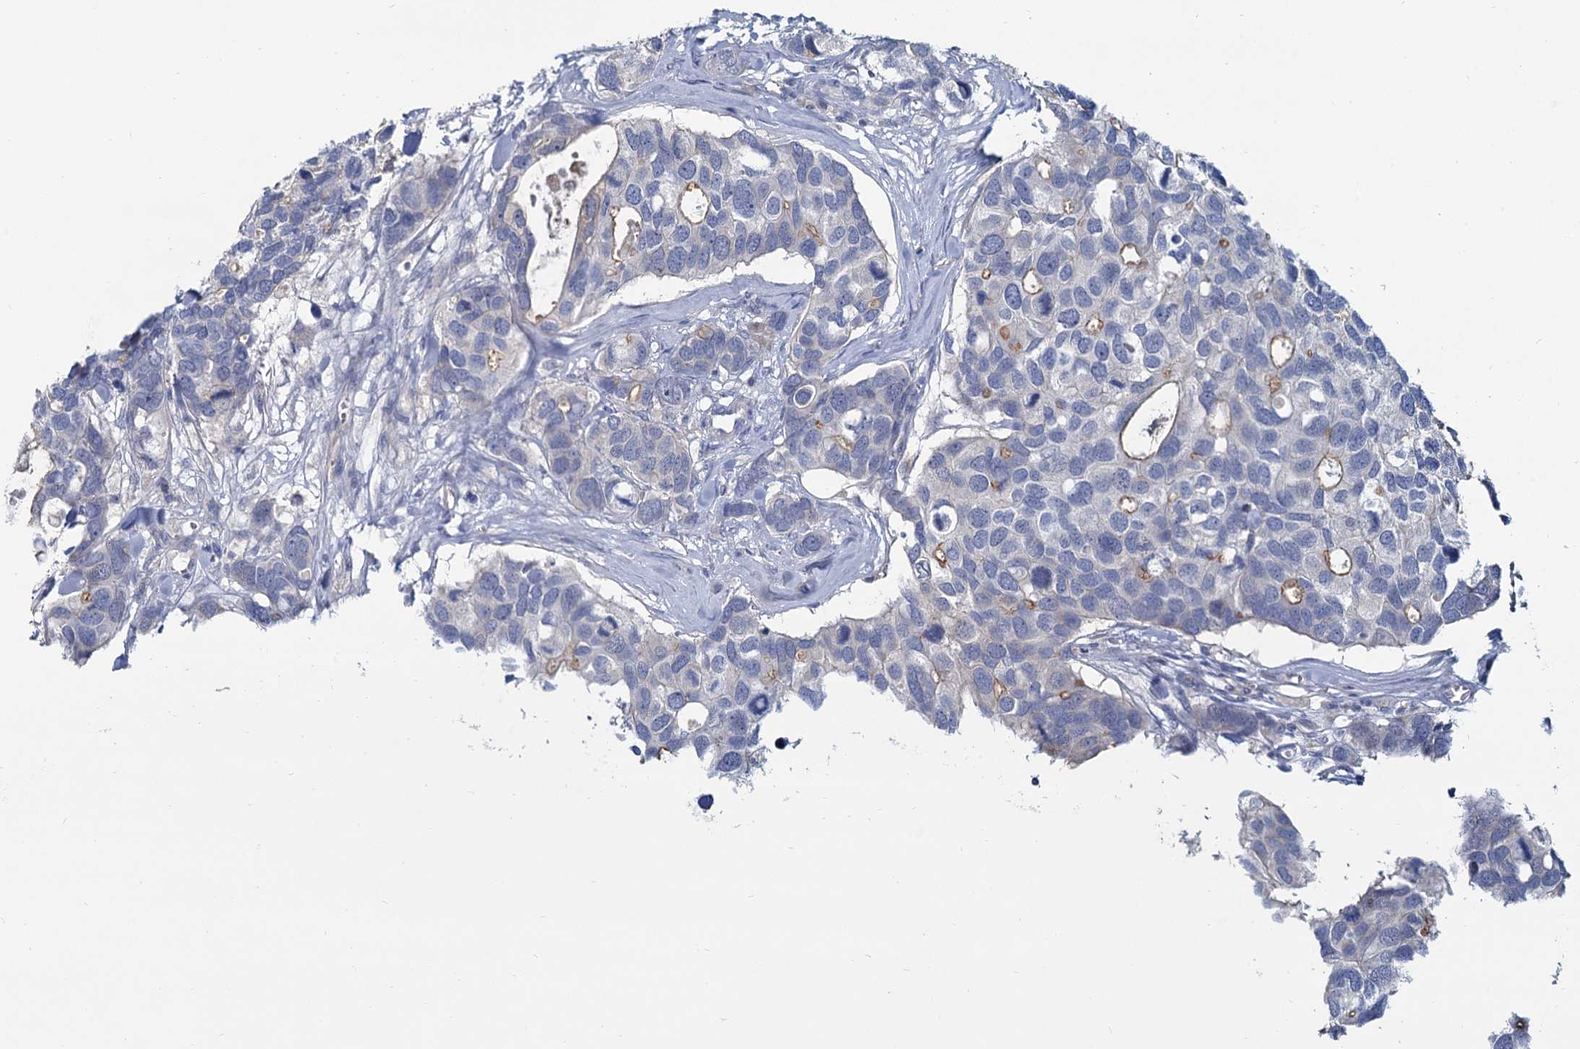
{"staining": {"intensity": "moderate", "quantity": "<25%", "location": "cytoplasmic/membranous"}, "tissue": "breast cancer", "cell_type": "Tumor cells", "image_type": "cancer", "snomed": [{"axis": "morphology", "description": "Duct carcinoma"}, {"axis": "topography", "description": "Breast"}], "caption": "Breast infiltrating ductal carcinoma stained with DAB (3,3'-diaminobenzidine) IHC reveals low levels of moderate cytoplasmic/membranous staining in about <25% of tumor cells.", "gene": "ACSM3", "patient": {"sex": "female", "age": 83}}